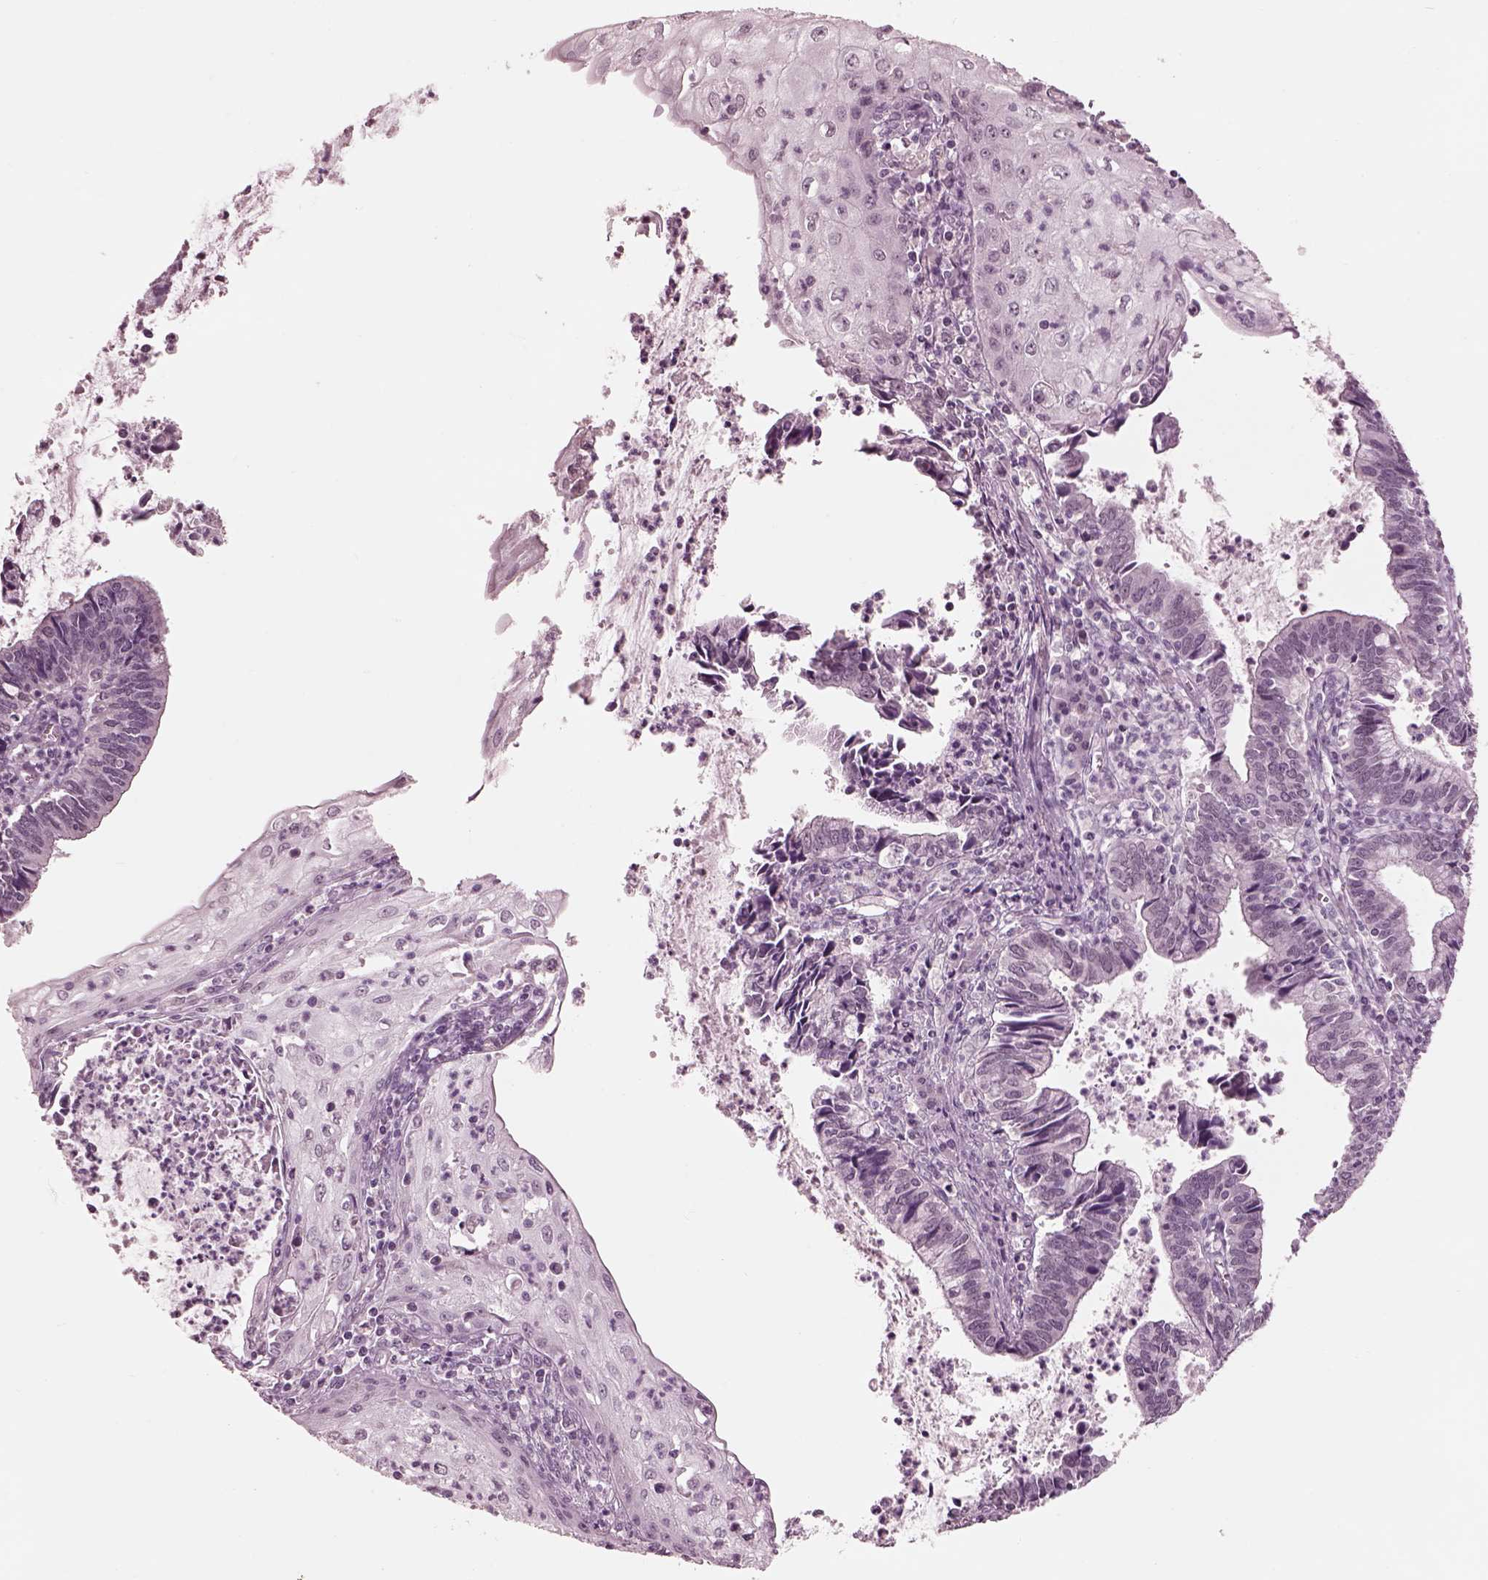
{"staining": {"intensity": "negative", "quantity": "none", "location": "none"}, "tissue": "cervical cancer", "cell_type": "Tumor cells", "image_type": "cancer", "snomed": [{"axis": "morphology", "description": "Adenocarcinoma, NOS"}, {"axis": "topography", "description": "Cervix"}], "caption": "Tumor cells are negative for brown protein staining in cervical adenocarcinoma.", "gene": "GARIN4", "patient": {"sex": "female", "age": 42}}